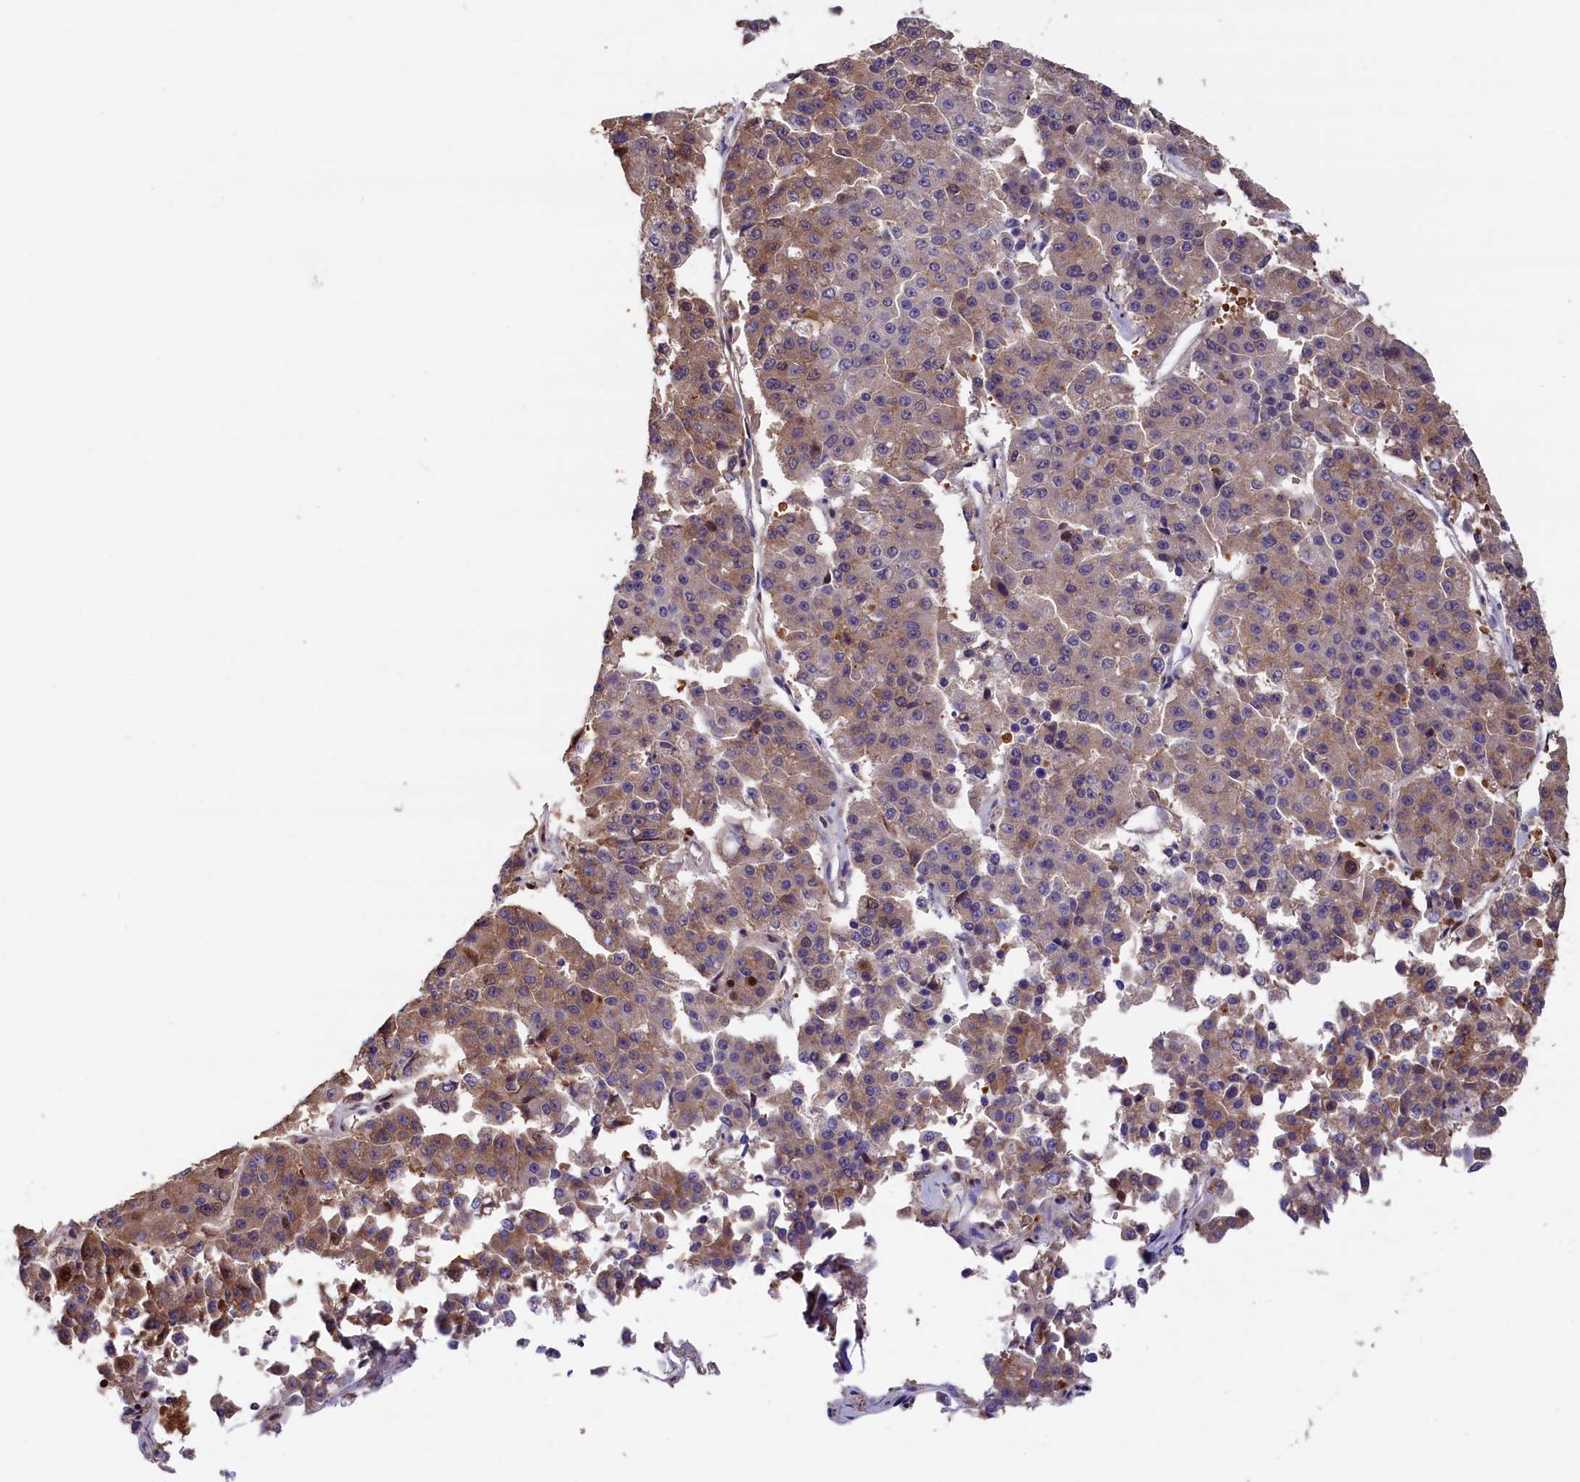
{"staining": {"intensity": "weak", "quantity": "25%-75%", "location": "cytoplasmic/membranous"}, "tissue": "pancreatic cancer", "cell_type": "Tumor cells", "image_type": "cancer", "snomed": [{"axis": "morphology", "description": "Adenocarcinoma, NOS"}, {"axis": "topography", "description": "Pancreas"}], "caption": "Tumor cells show low levels of weak cytoplasmic/membranous staining in approximately 25%-75% of cells in human adenocarcinoma (pancreatic).", "gene": "ADRM1", "patient": {"sex": "male", "age": 50}}